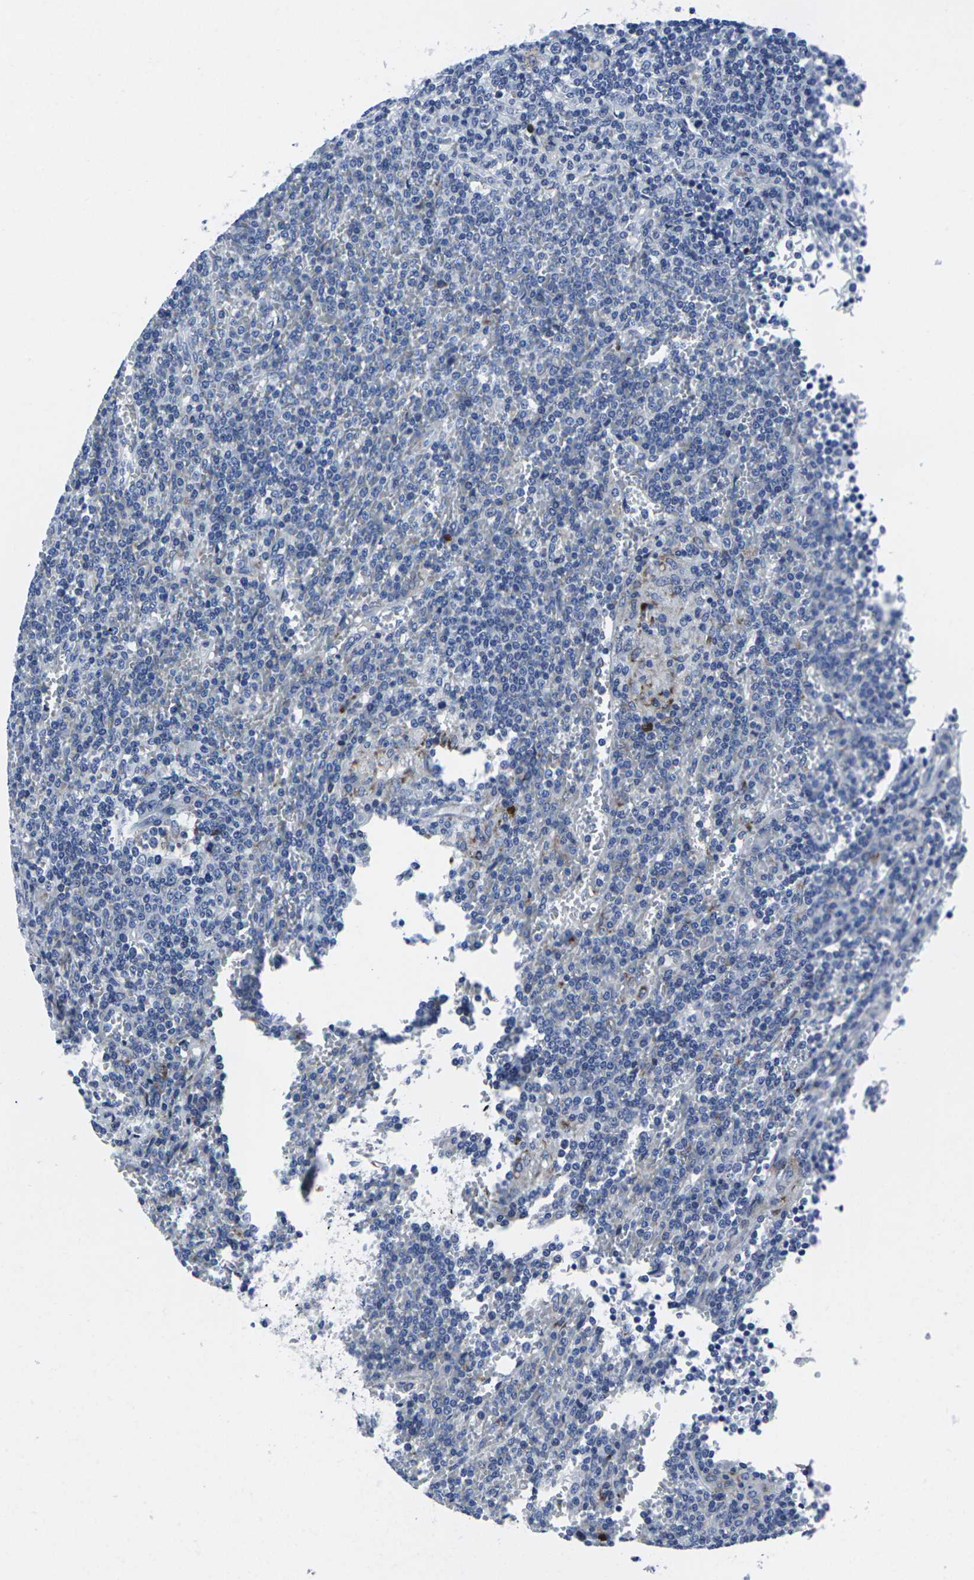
{"staining": {"intensity": "negative", "quantity": "none", "location": "none"}, "tissue": "lymphoma", "cell_type": "Tumor cells", "image_type": "cancer", "snomed": [{"axis": "morphology", "description": "Malignant lymphoma, non-Hodgkin's type, Low grade"}, {"axis": "topography", "description": "Spleen"}], "caption": "An image of lymphoma stained for a protein exhibits no brown staining in tumor cells. The staining was performed using DAB (3,3'-diaminobenzidine) to visualize the protein expression in brown, while the nuclei were stained in blue with hematoxylin (Magnification: 20x).", "gene": "RPN1", "patient": {"sex": "female", "age": 19}}